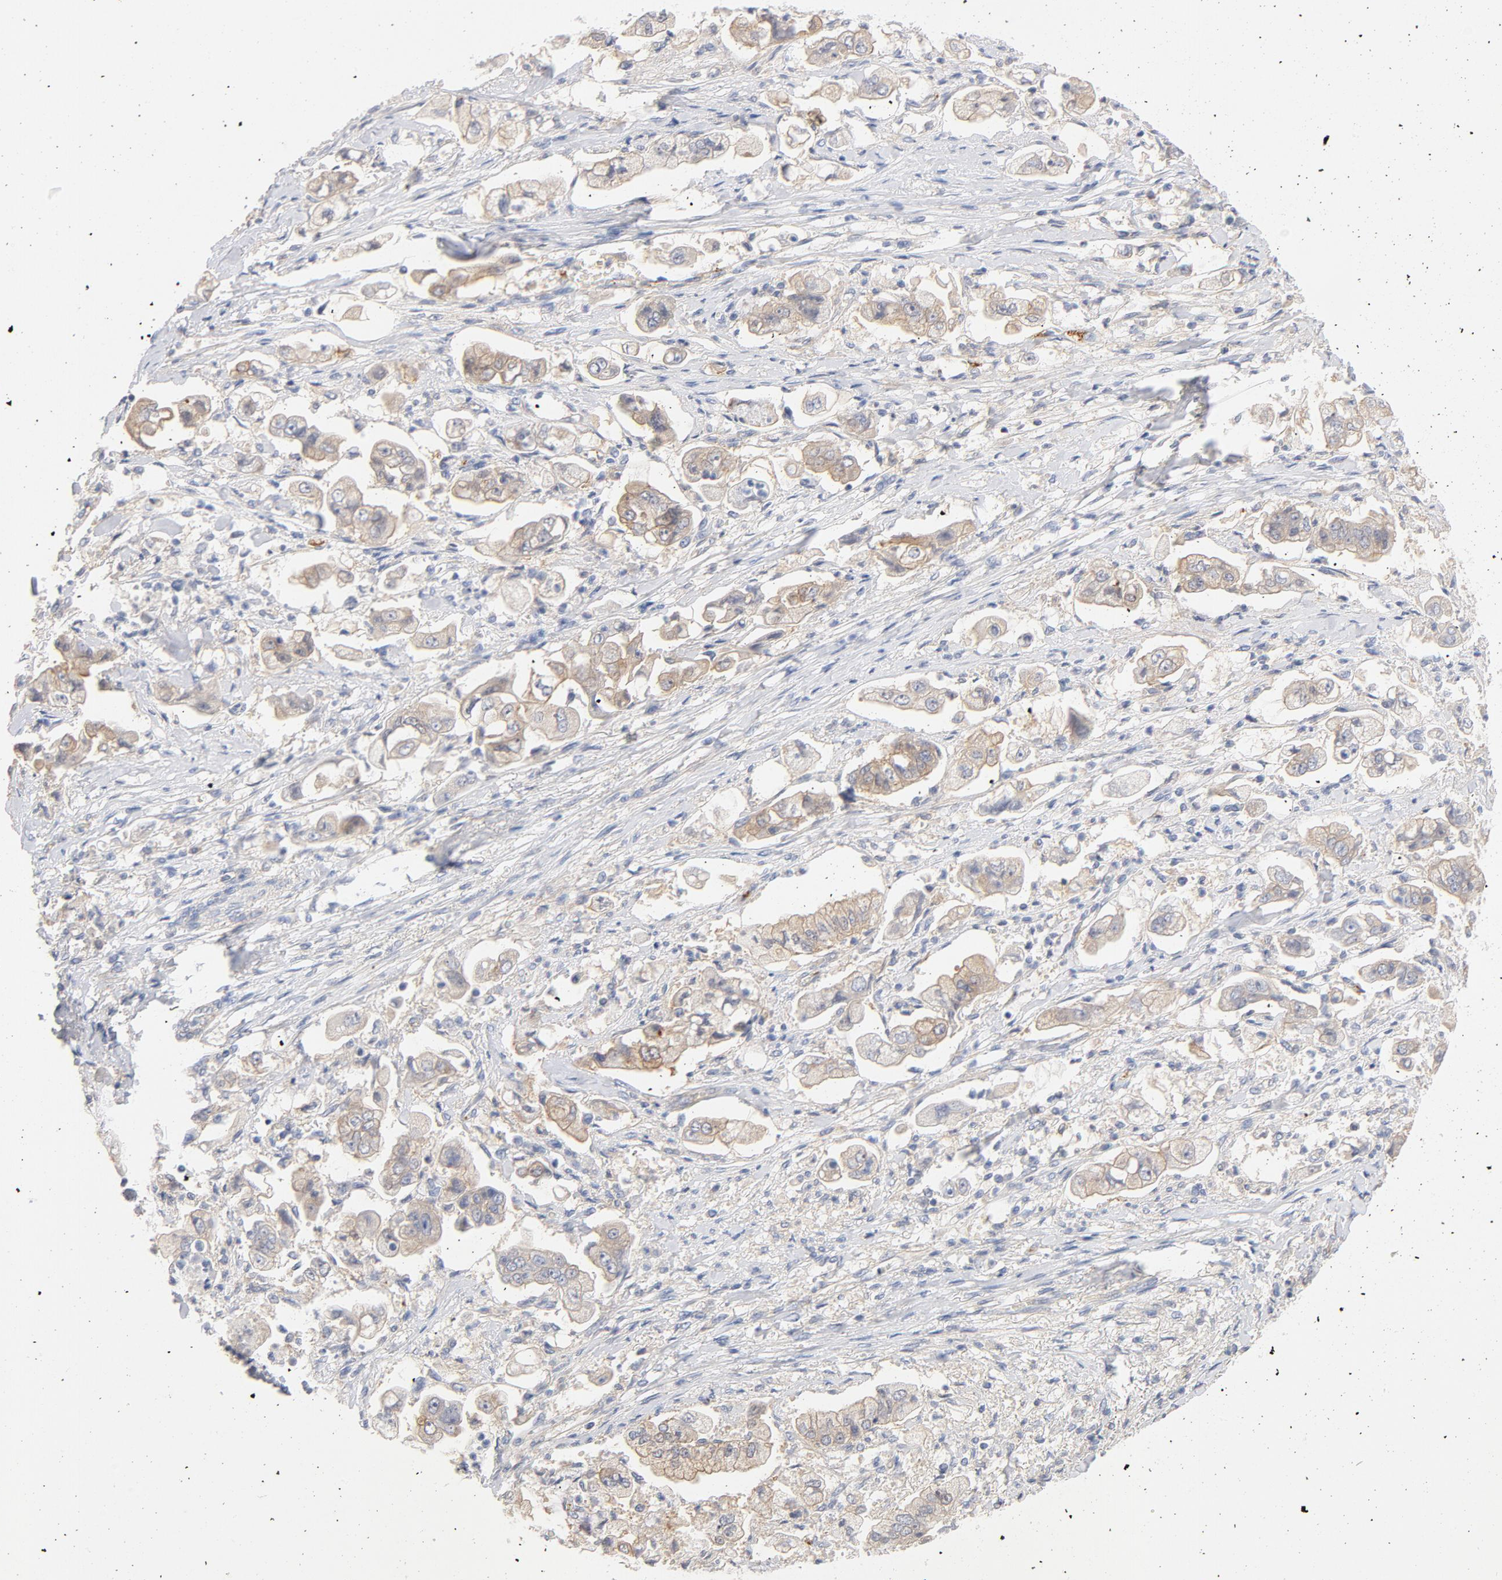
{"staining": {"intensity": "weak", "quantity": ">75%", "location": "cytoplasmic/membranous"}, "tissue": "stomach cancer", "cell_type": "Tumor cells", "image_type": "cancer", "snomed": [{"axis": "morphology", "description": "Adenocarcinoma, NOS"}, {"axis": "topography", "description": "Stomach"}], "caption": "The histopathology image shows a brown stain indicating the presence of a protein in the cytoplasmic/membranous of tumor cells in stomach cancer.", "gene": "SRC", "patient": {"sex": "male", "age": 62}}